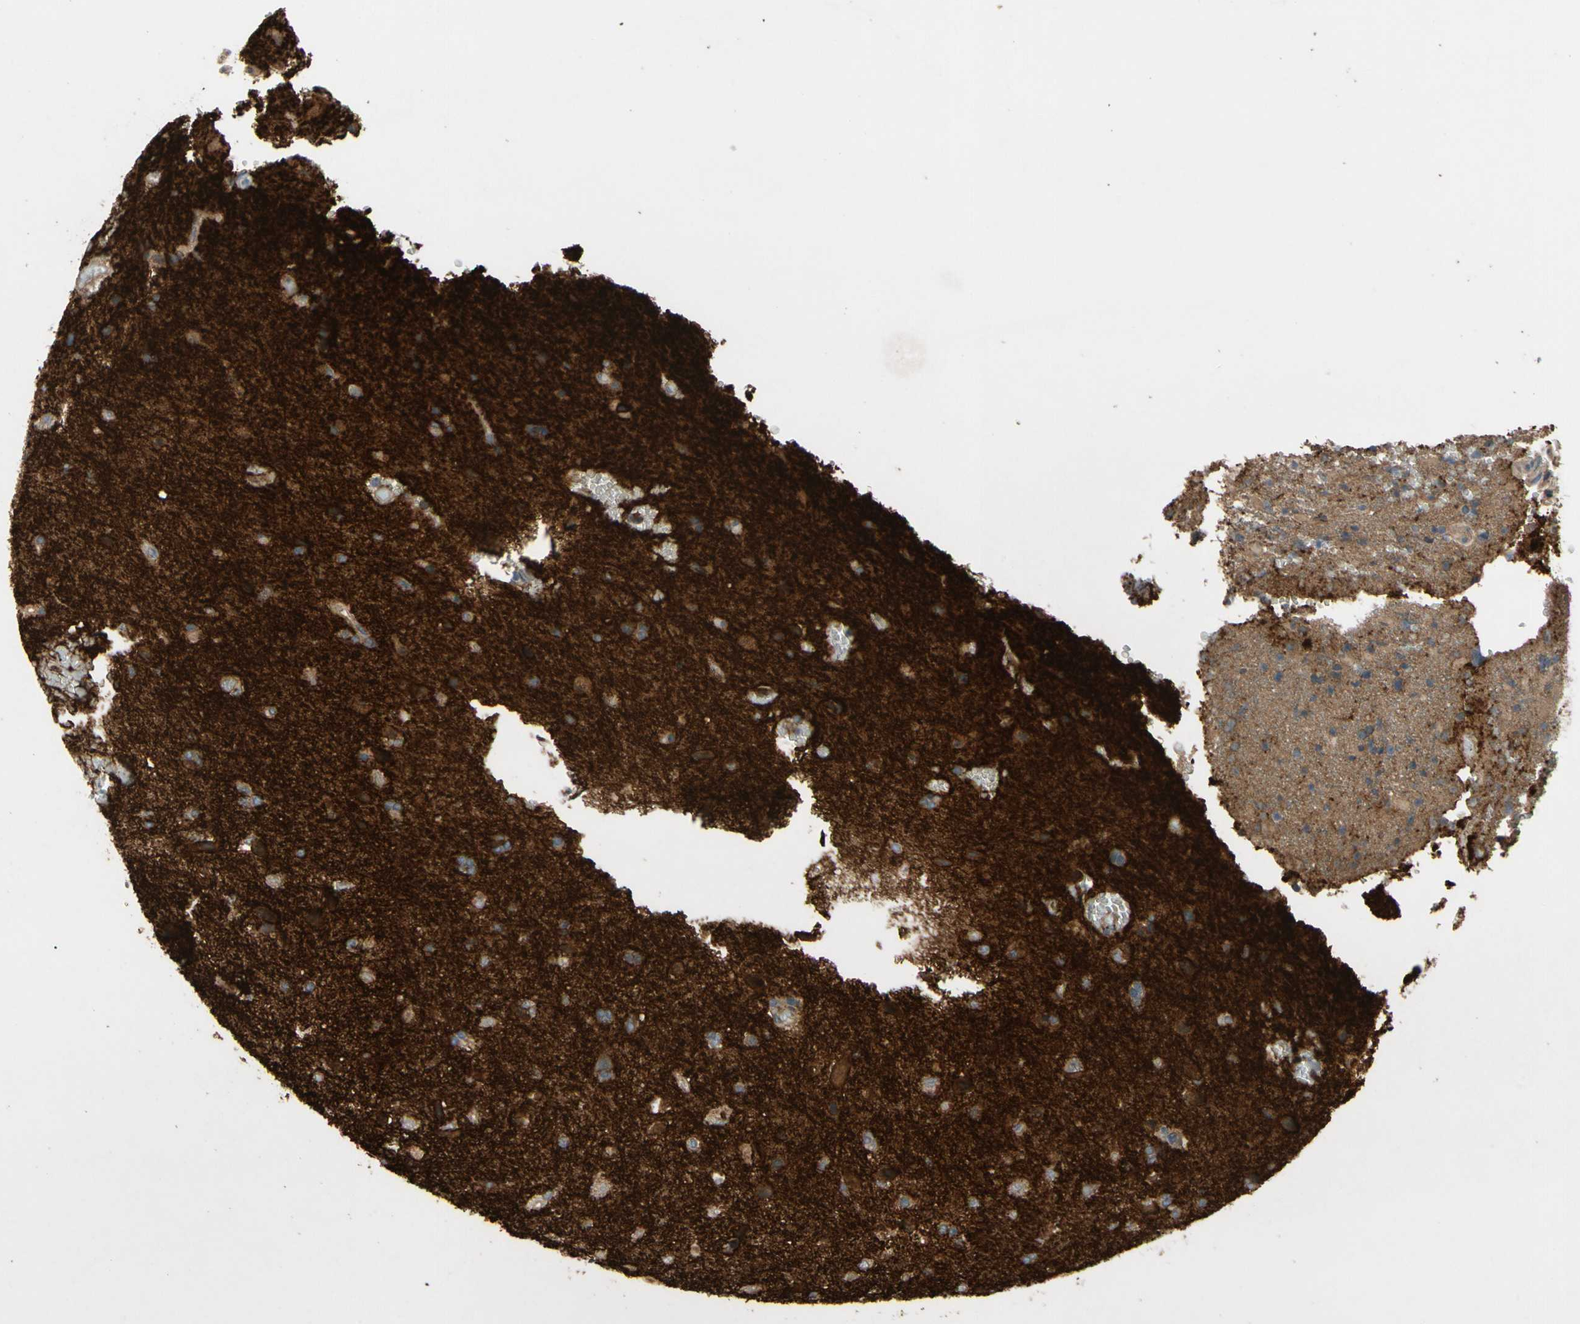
{"staining": {"intensity": "weak", "quantity": ">75%", "location": "cytoplasmic/membranous"}, "tissue": "glioma", "cell_type": "Tumor cells", "image_type": "cancer", "snomed": [{"axis": "morphology", "description": "Glioma, malignant, High grade"}, {"axis": "topography", "description": "Brain"}], "caption": "The micrograph demonstrates a brown stain indicating the presence of a protein in the cytoplasmic/membranous of tumor cells in glioma.", "gene": "ICAM5", "patient": {"sex": "male", "age": 71}}